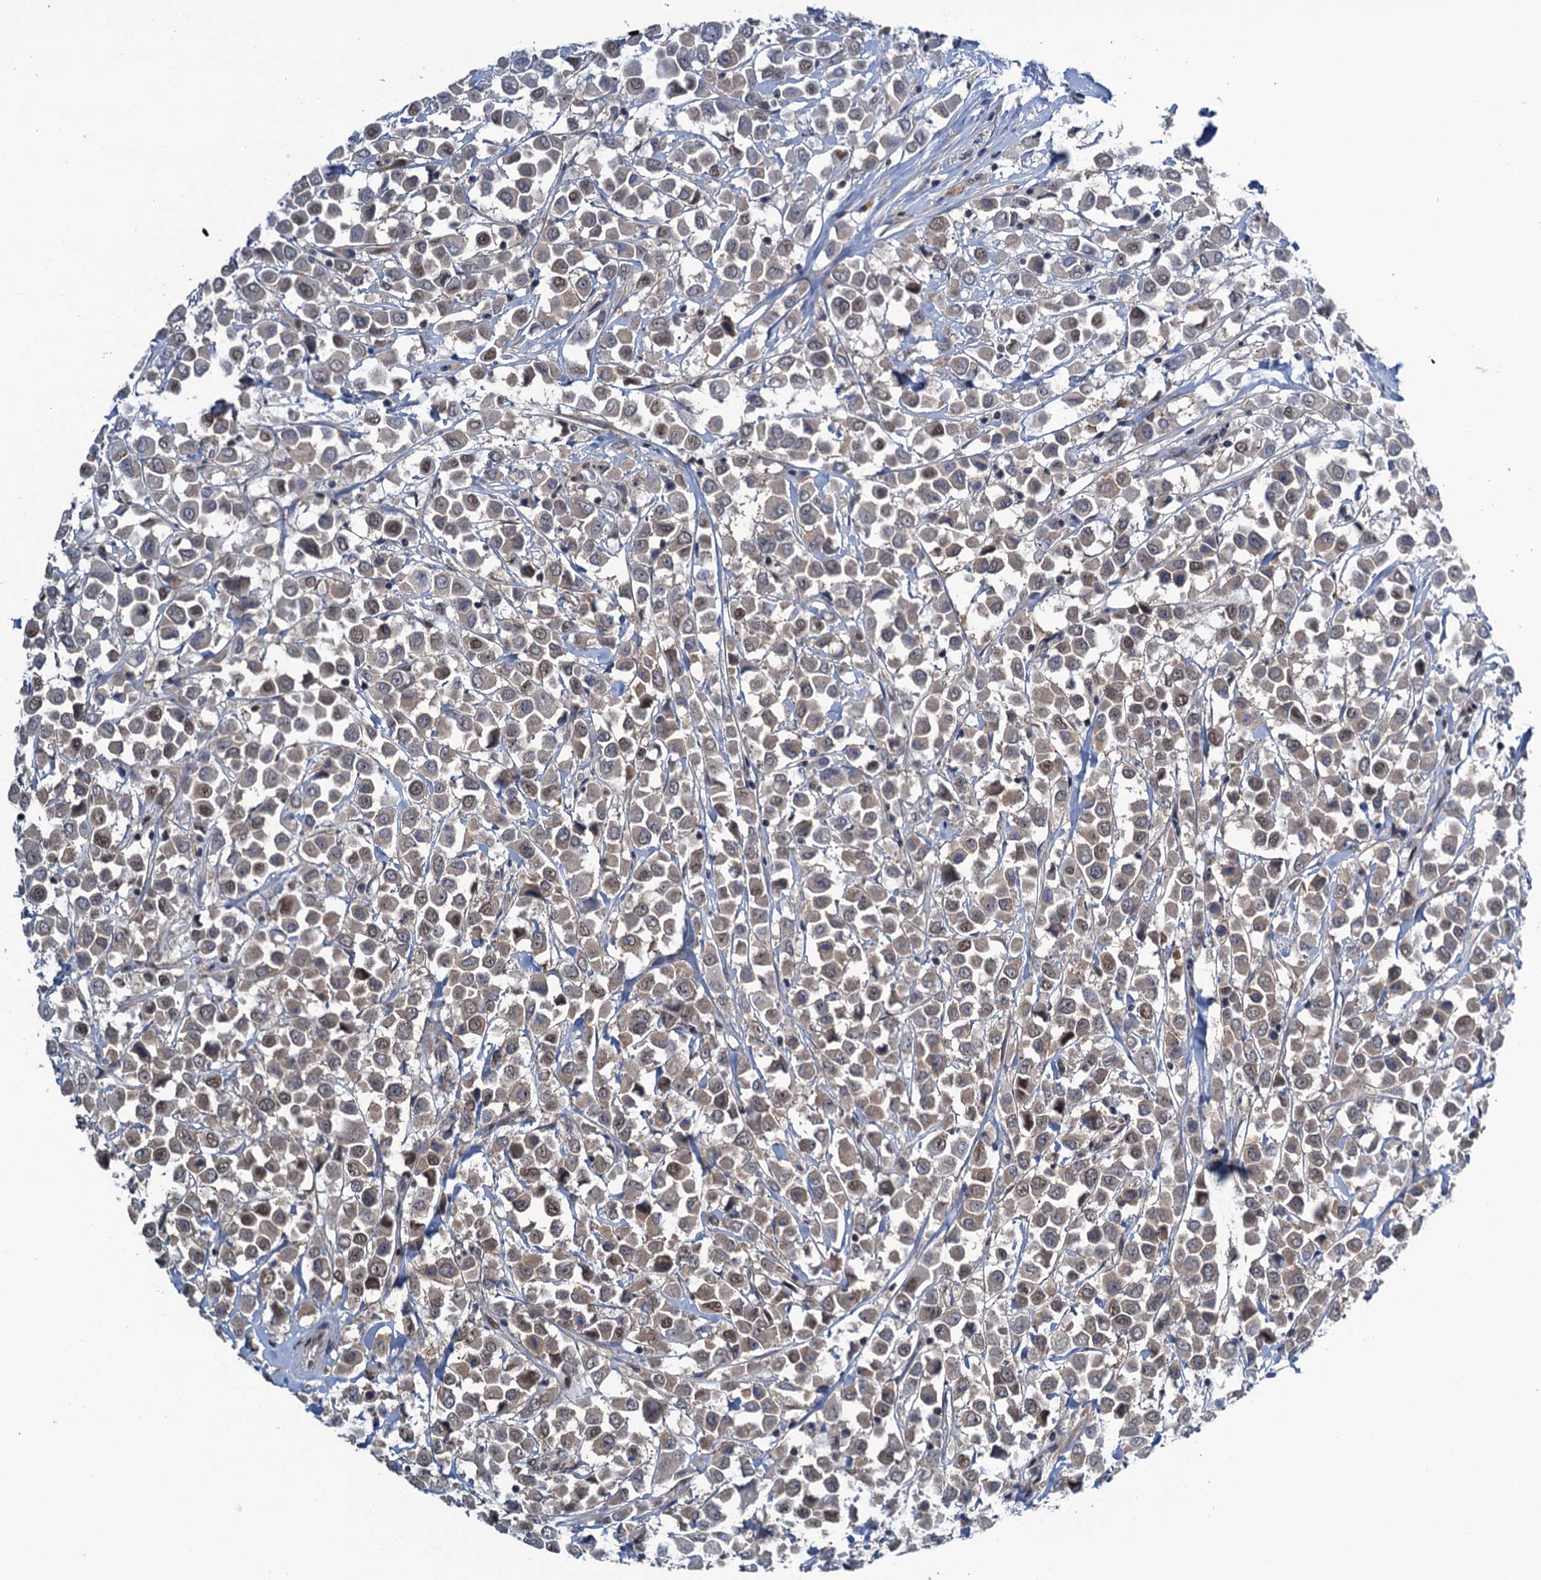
{"staining": {"intensity": "moderate", "quantity": "25%-75%", "location": "nuclear"}, "tissue": "breast cancer", "cell_type": "Tumor cells", "image_type": "cancer", "snomed": [{"axis": "morphology", "description": "Duct carcinoma"}, {"axis": "topography", "description": "Breast"}], "caption": "IHC (DAB) staining of breast cancer (intraductal carcinoma) shows moderate nuclear protein positivity in approximately 25%-75% of tumor cells.", "gene": "SAE1", "patient": {"sex": "female", "age": 61}}